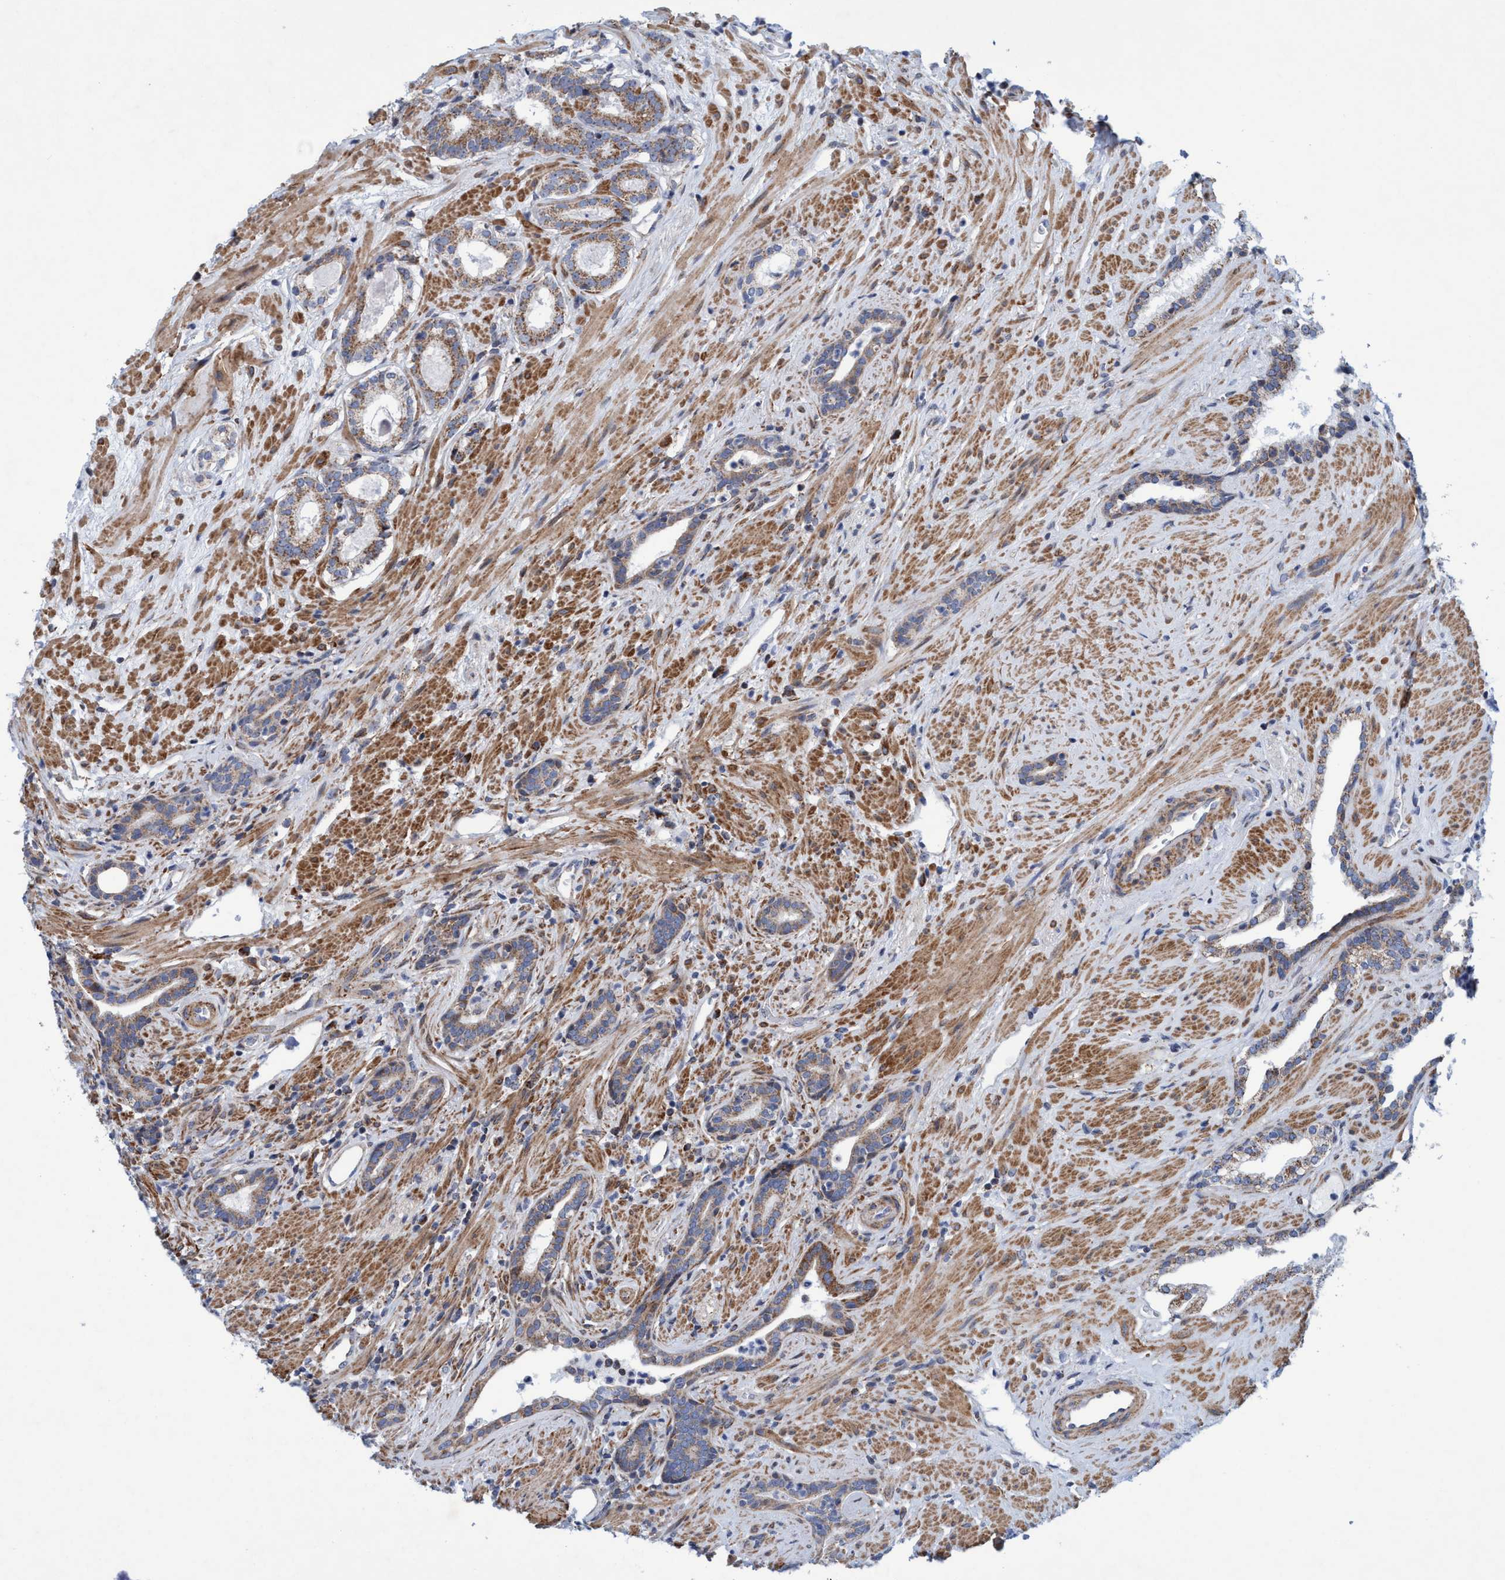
{"staining": {"intensity": "weak", "quantity": ">75%", "location": "cytoplasmic/membranous"}, "tissue": "prostate cancer", "cell_type": "Tumor cells", "image_type": "cancer", "snomed": [{"axis": "morphology", "description": "Adenocarcinoma, High grade"}, {"axis": "topography", "description": "Prostate"}], "caption": "Immunohistochemical staining of human prostate cancer shows low levels of weak cytoplasmic/membranous positivity in approximately >75% of tumor cells.", "gene": "POLR1F", "patient": {"sex": "male", "age": 71}}